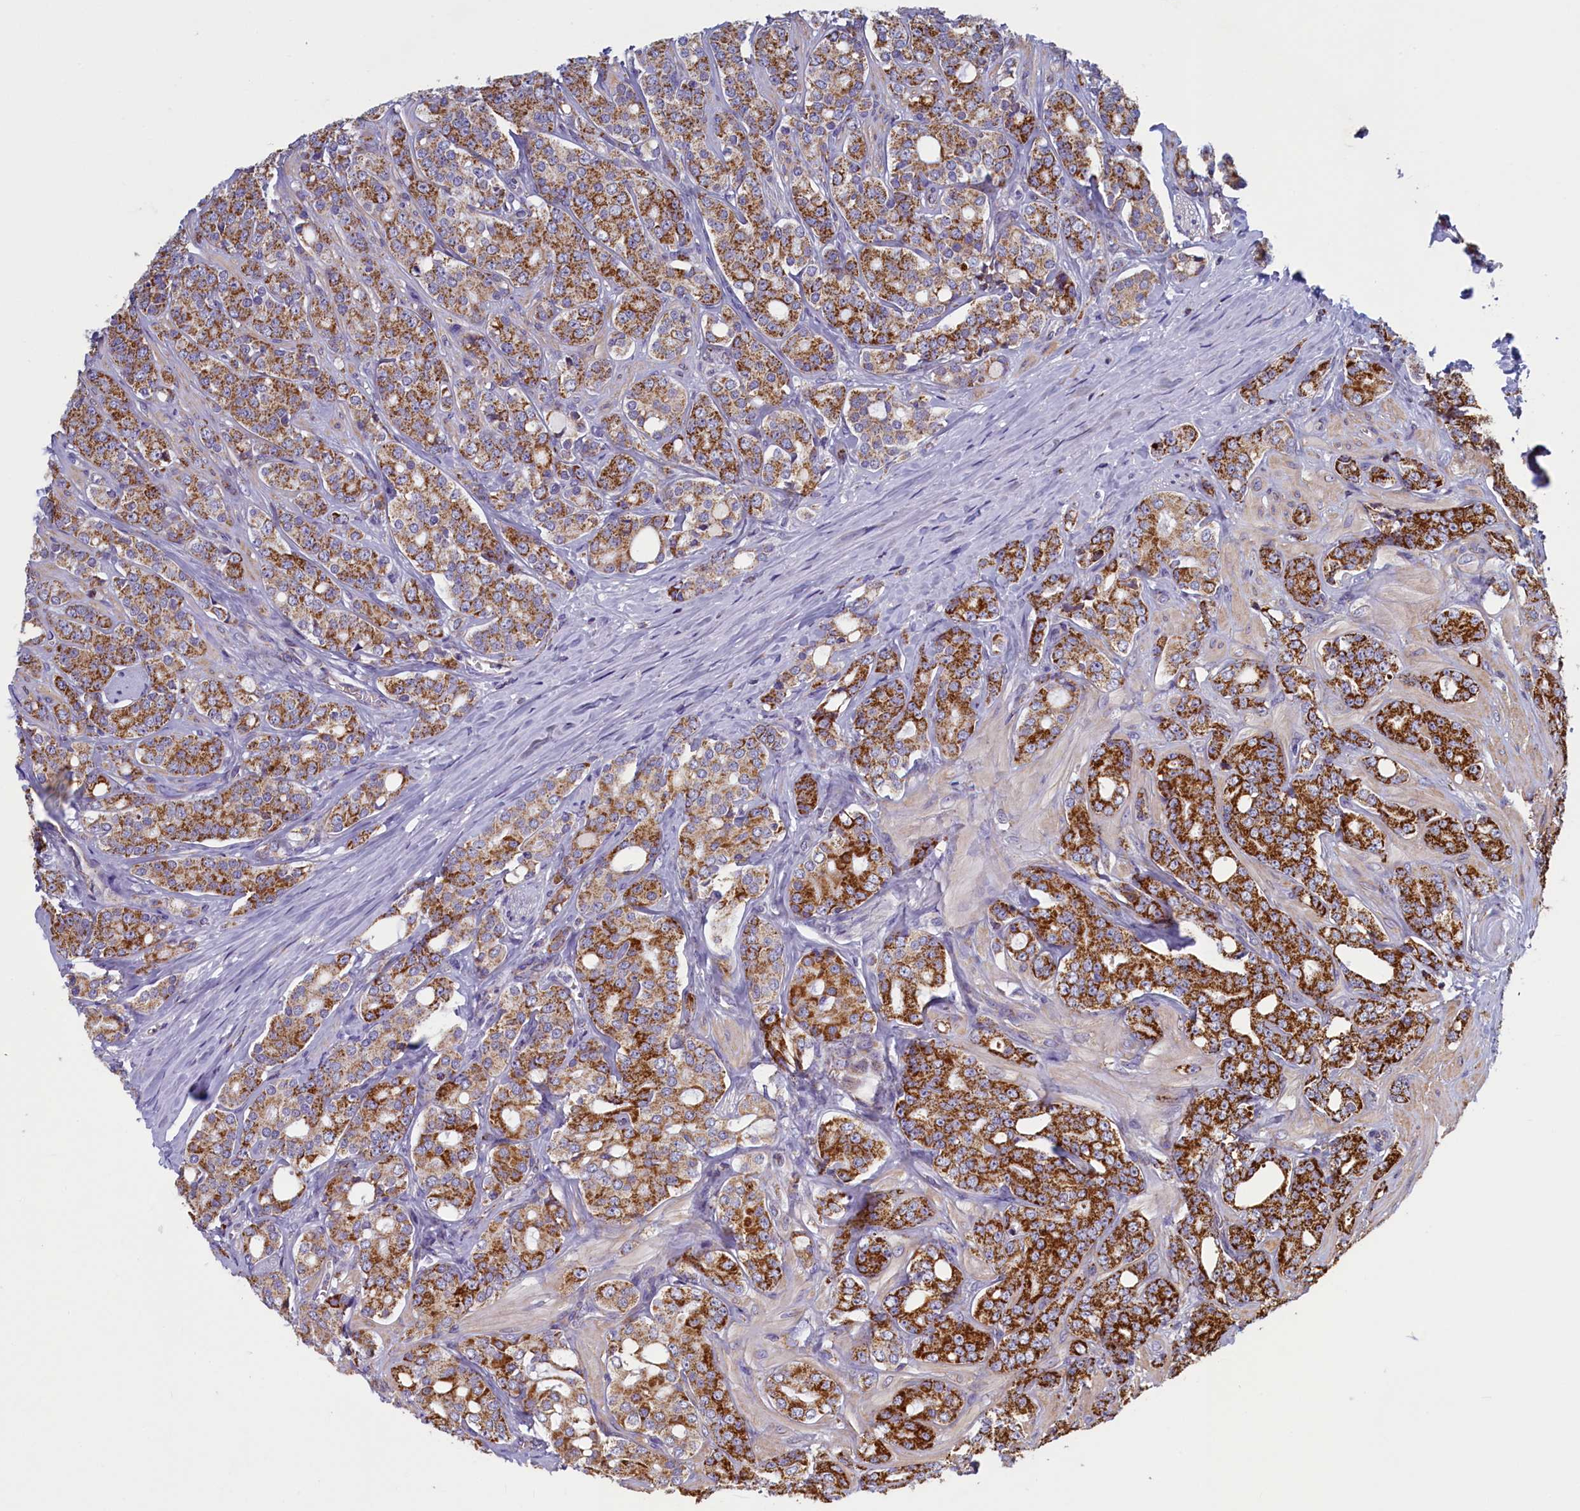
{"staining": {"intensity": "strong", "quantity": ">75%", "location": "cytoplasmic/membranous"}, "tissue": "prostate cancer", "cell_type": "Tumor cells", "image_type": "cancer", "snomed": [{"axis": "morphology", "description": "Adenocarcinoma, High grade"}, {"axis": "topography", "description": "Prostate"}], "caption": "A brown stain highlights strong cytoplasmic/membranous positivity of a protein in human adenocarcinoma (high-grade) (prostate) tumor cells.", "gene": "IFT122", "patient": {"sex": "male", "age": 62}}